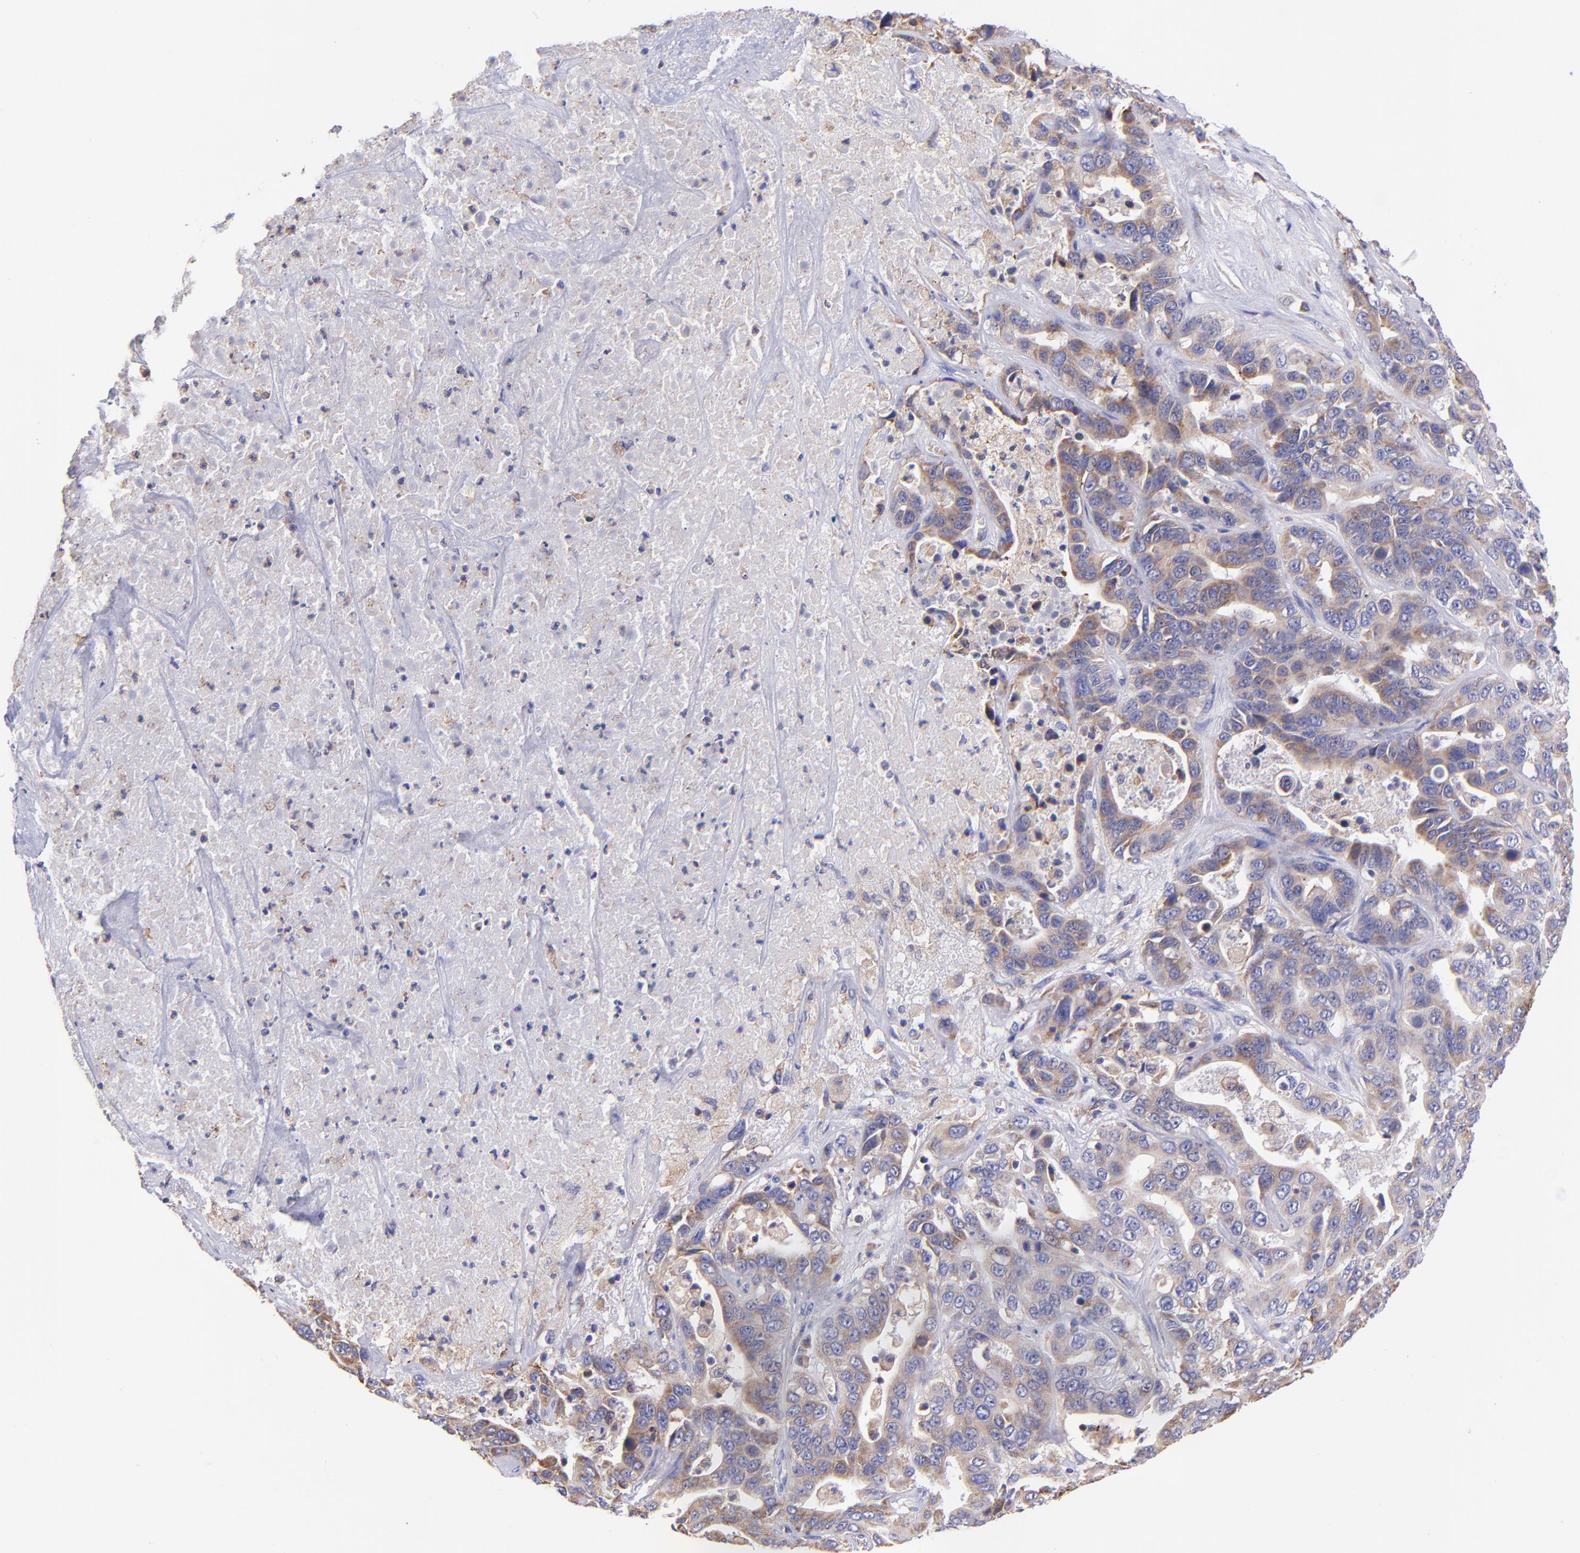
{"staining": {"intensity": "moderate", "quantity": "25%-75%", "location": "cytoplasmic/membranous"}, "tissue": "liver cancer", "cell_type": "Tumor cells", "image_type": "cancer", "snomed": [{"axis": "morphology", "description": "Cholangiocarcinoma"}, {"axis": "topography", "description": "Liver"}], "caption": "A photomicrograph of human liver cholangiocarcinoma stained for a protein shows moderate cytoplasmic/membranous brown staining in tumor cells.", "gene": "PREX1", "patient": {"sex": "female", "age": 52}}